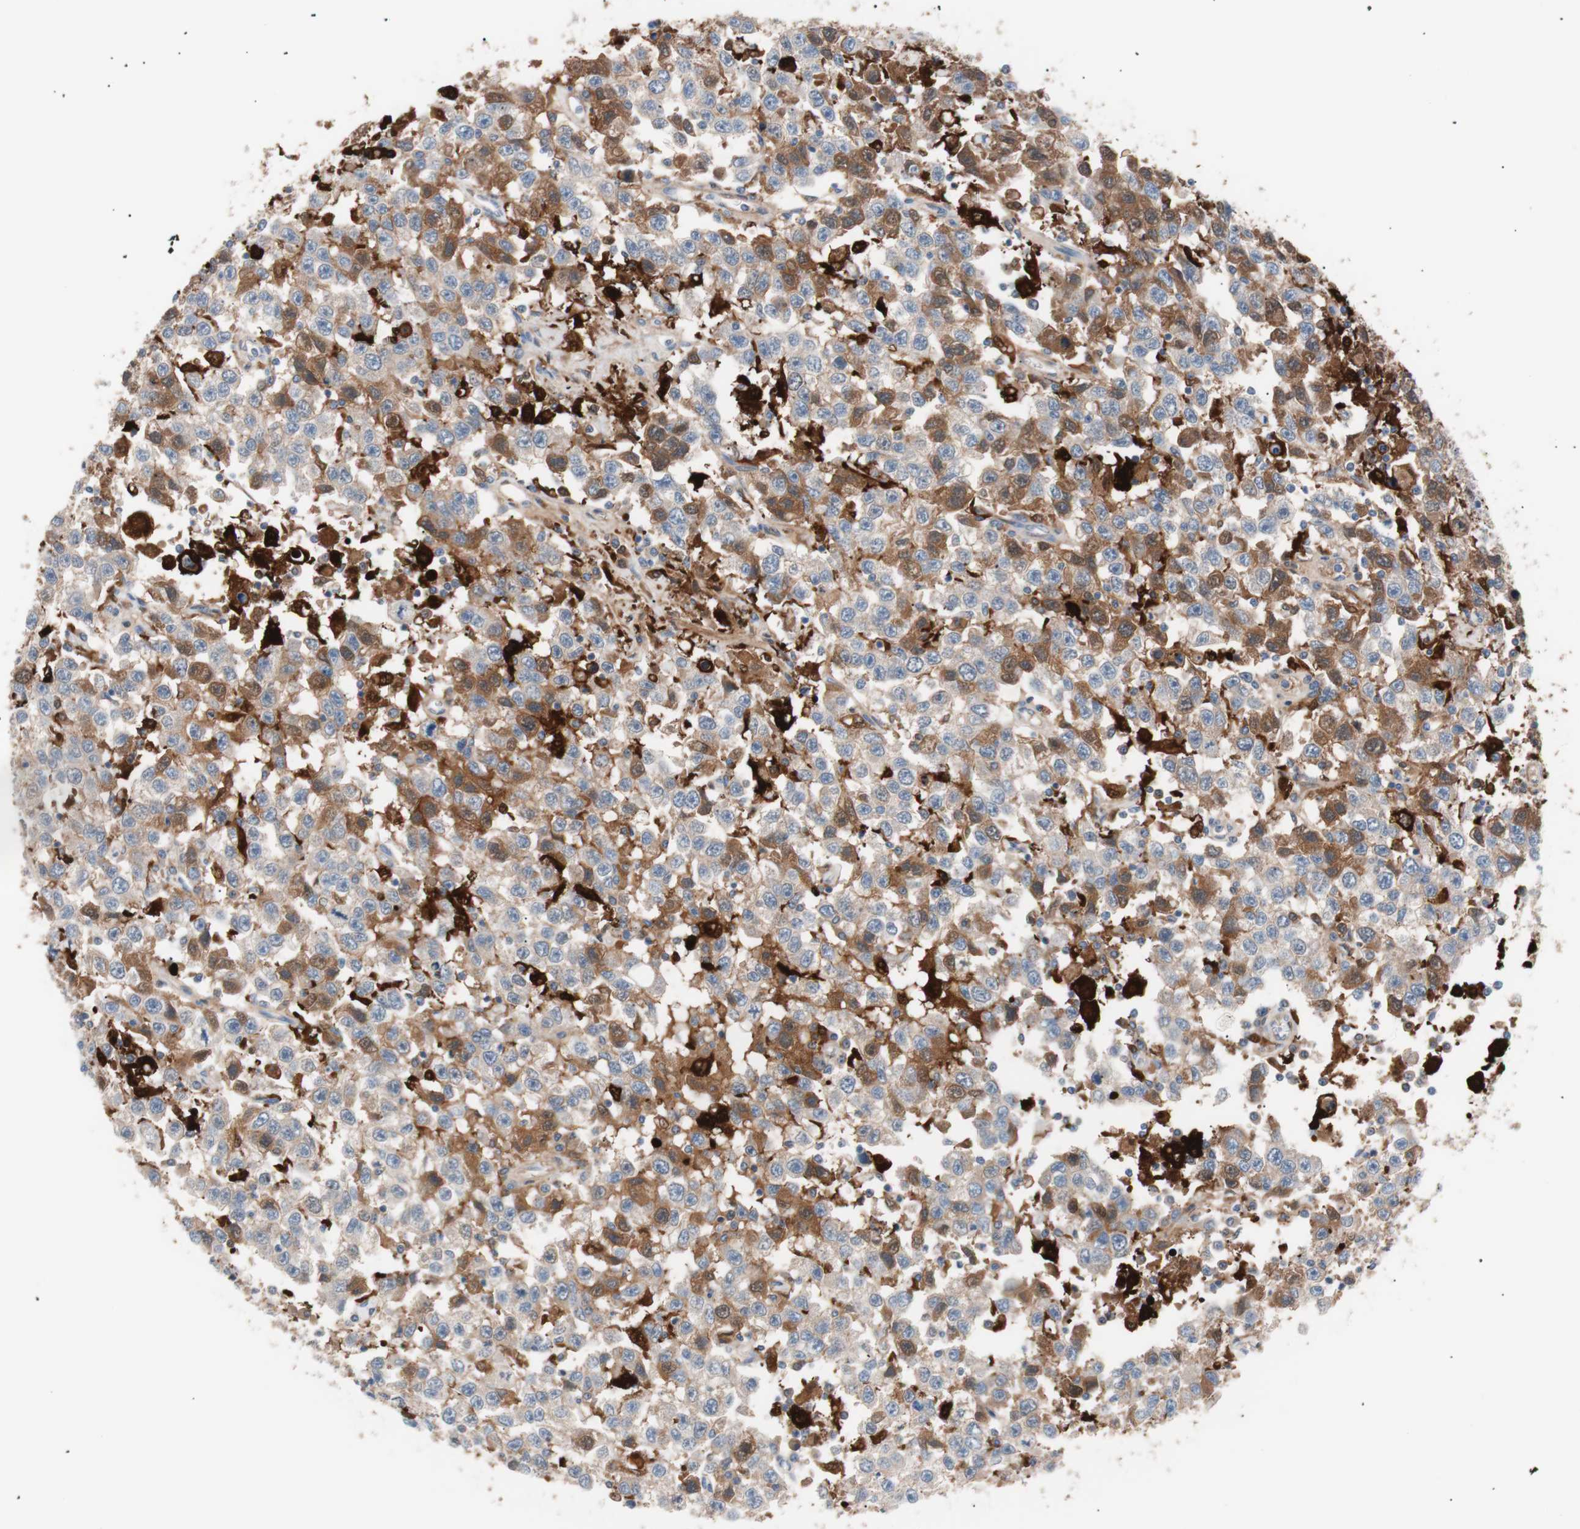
{"staining": {"intensity": "moderate", "quantity": "25%-75%", "location": "cytoplasmic/membranous"}, "tissue": "testis cancer", "cell_type": "Tumor cells", "image_type": "cancer", "snomed": [{"axis": "morphology", "description": "Seminoma, NOS"}, {"axis": "topography", "description": "Testis"}], "caption": "Approximately 25%-75% of tumor cells in human testis cancer (seminoma) demonstrate moderate cytoplasmic/membranous protein staining as visualized by brown immunohistochemical staining.", "gene": "IL18", "patient": {"sex": "male", "age": 41}}